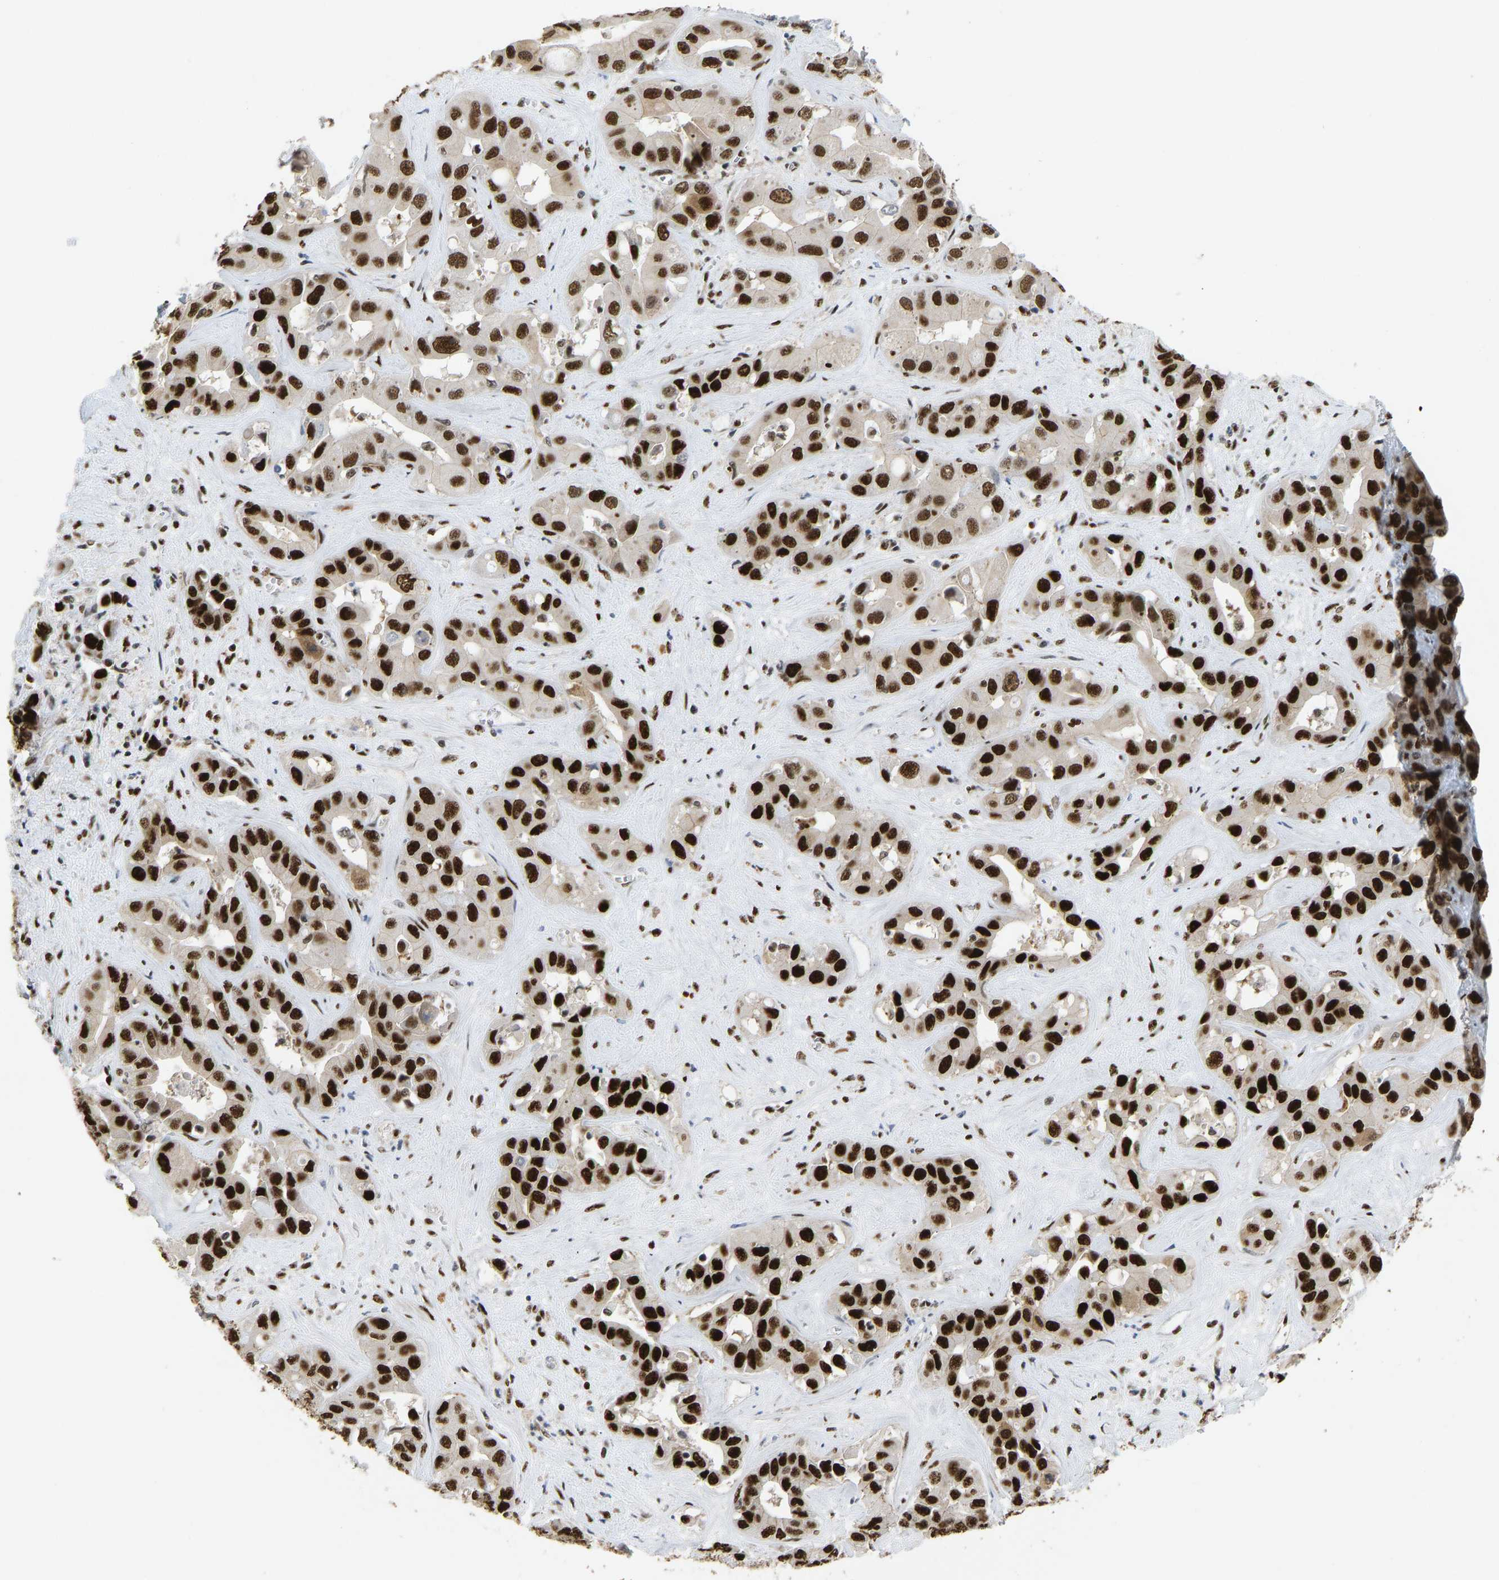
{"staining": {"intensity": "strong", "quantity": ">75%", "location": "nuclear"}, "tissue": "liver cancer", "cell_type": "Tumor cells", "image_type": "cancer", "snomed": [{"axis": "morphology", "description": "Cholangiocarcinoma"}, {"axis": "topography", "description": "Liver"}], "caption": "Immunohistochemistry histopathology image of human liver cancer (cholangiocarcinoma) stained for a protein (brown), which shows high levels of strong nuclear expression in approximately >75% of tumor cells.", "gene": "FOXK1", "patient": {"sex": "female", "age": 52}}